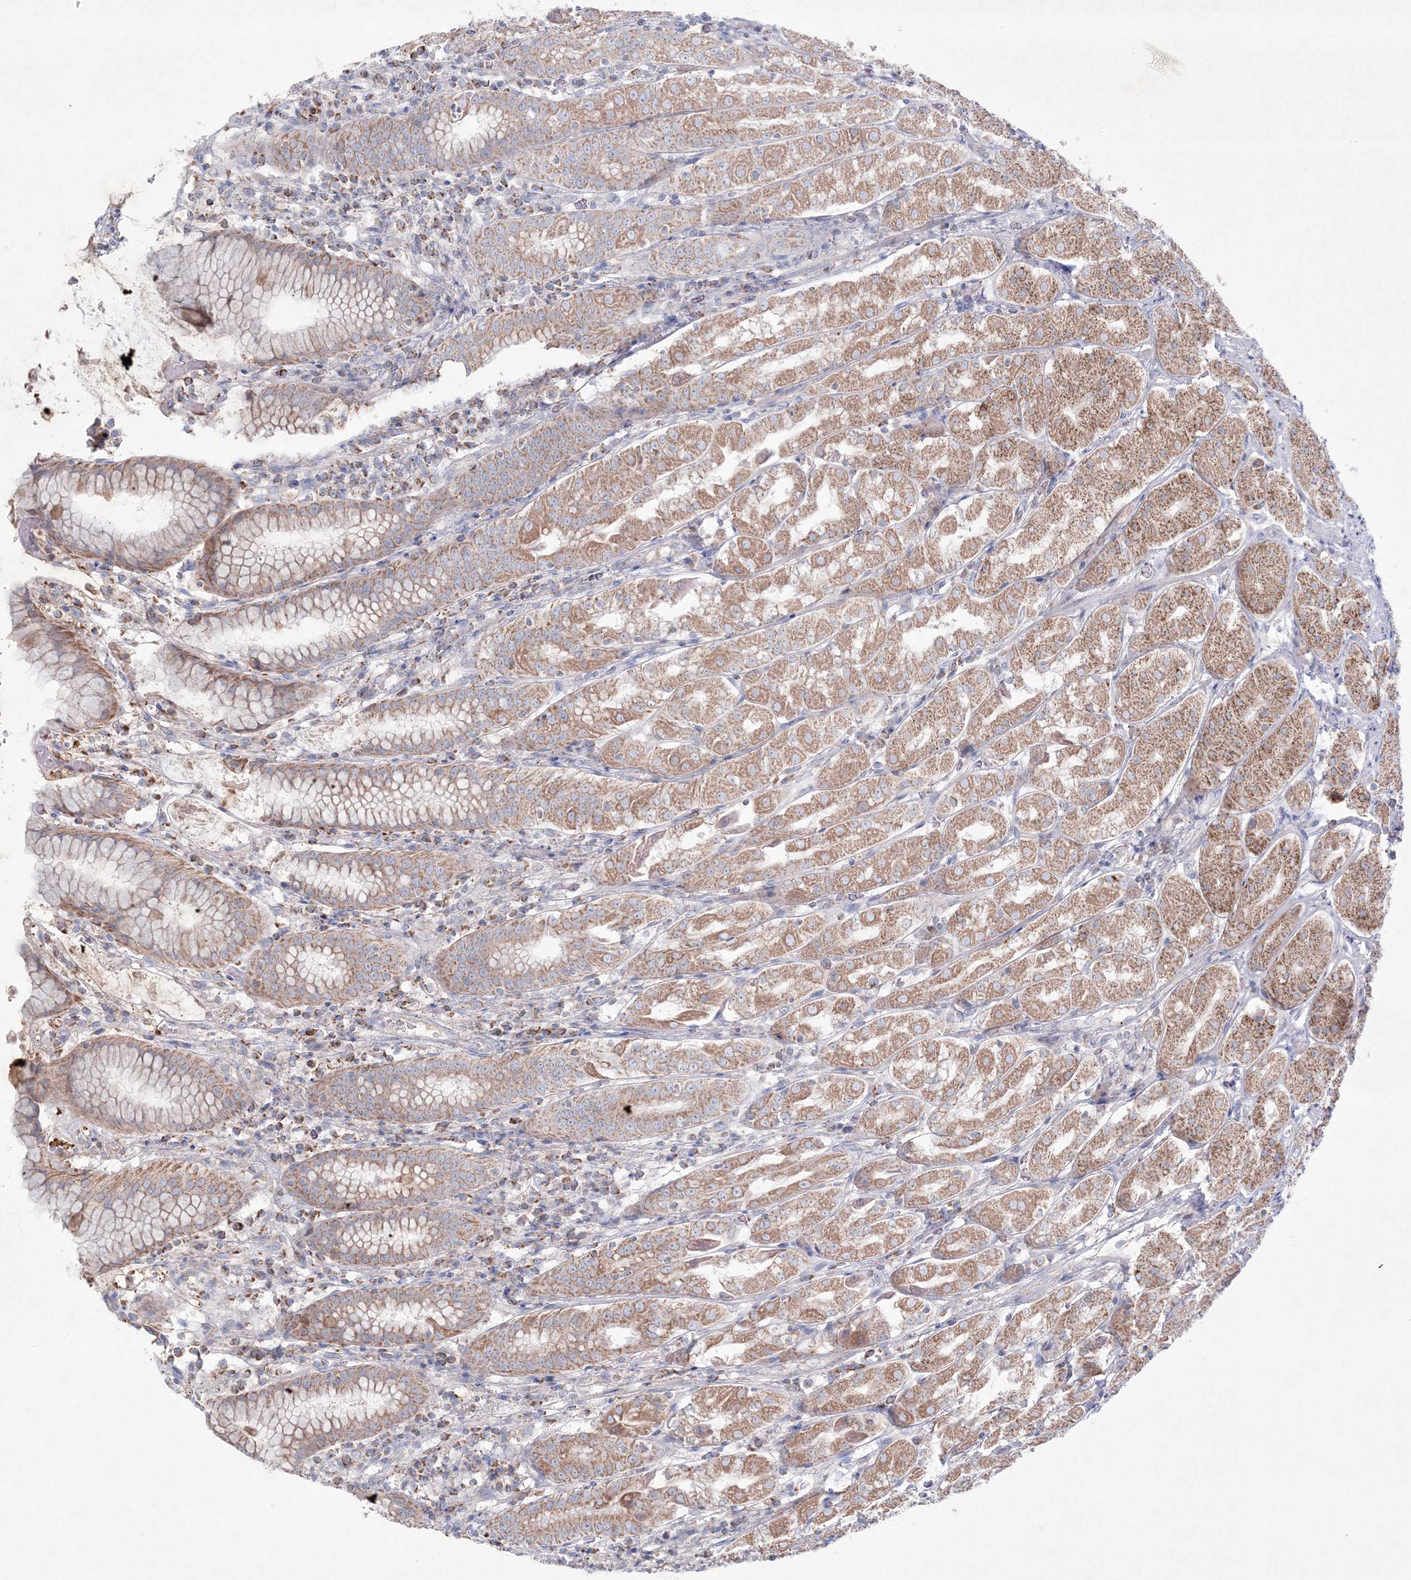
{"staining": {"intensity": "moderate", "quantity": ">75%", "location": "cytoplasmic/membranous"}, "tissue": "stomach", "cell_type": "Glandular cells", "image_type": "normal", "snomed": [{"axis": "morphology", "description": "Normal tissue, NOS"}, {"axis": "topography", "description": "Stomach"}, {"axis": "topography", "description": "Stomach, lower"}], "caption": "Immunohistochemistry micrograph of benign stomach: human stomach stained using IHC shows medium levels of moderate protein expression localized specifically in the cytoplasmic/membranous of glandular cells, appearing as a cytoplasmic/membranous brown color.", "gene": "KCTD6", "patient": {"sex": "female", "age": 56}}